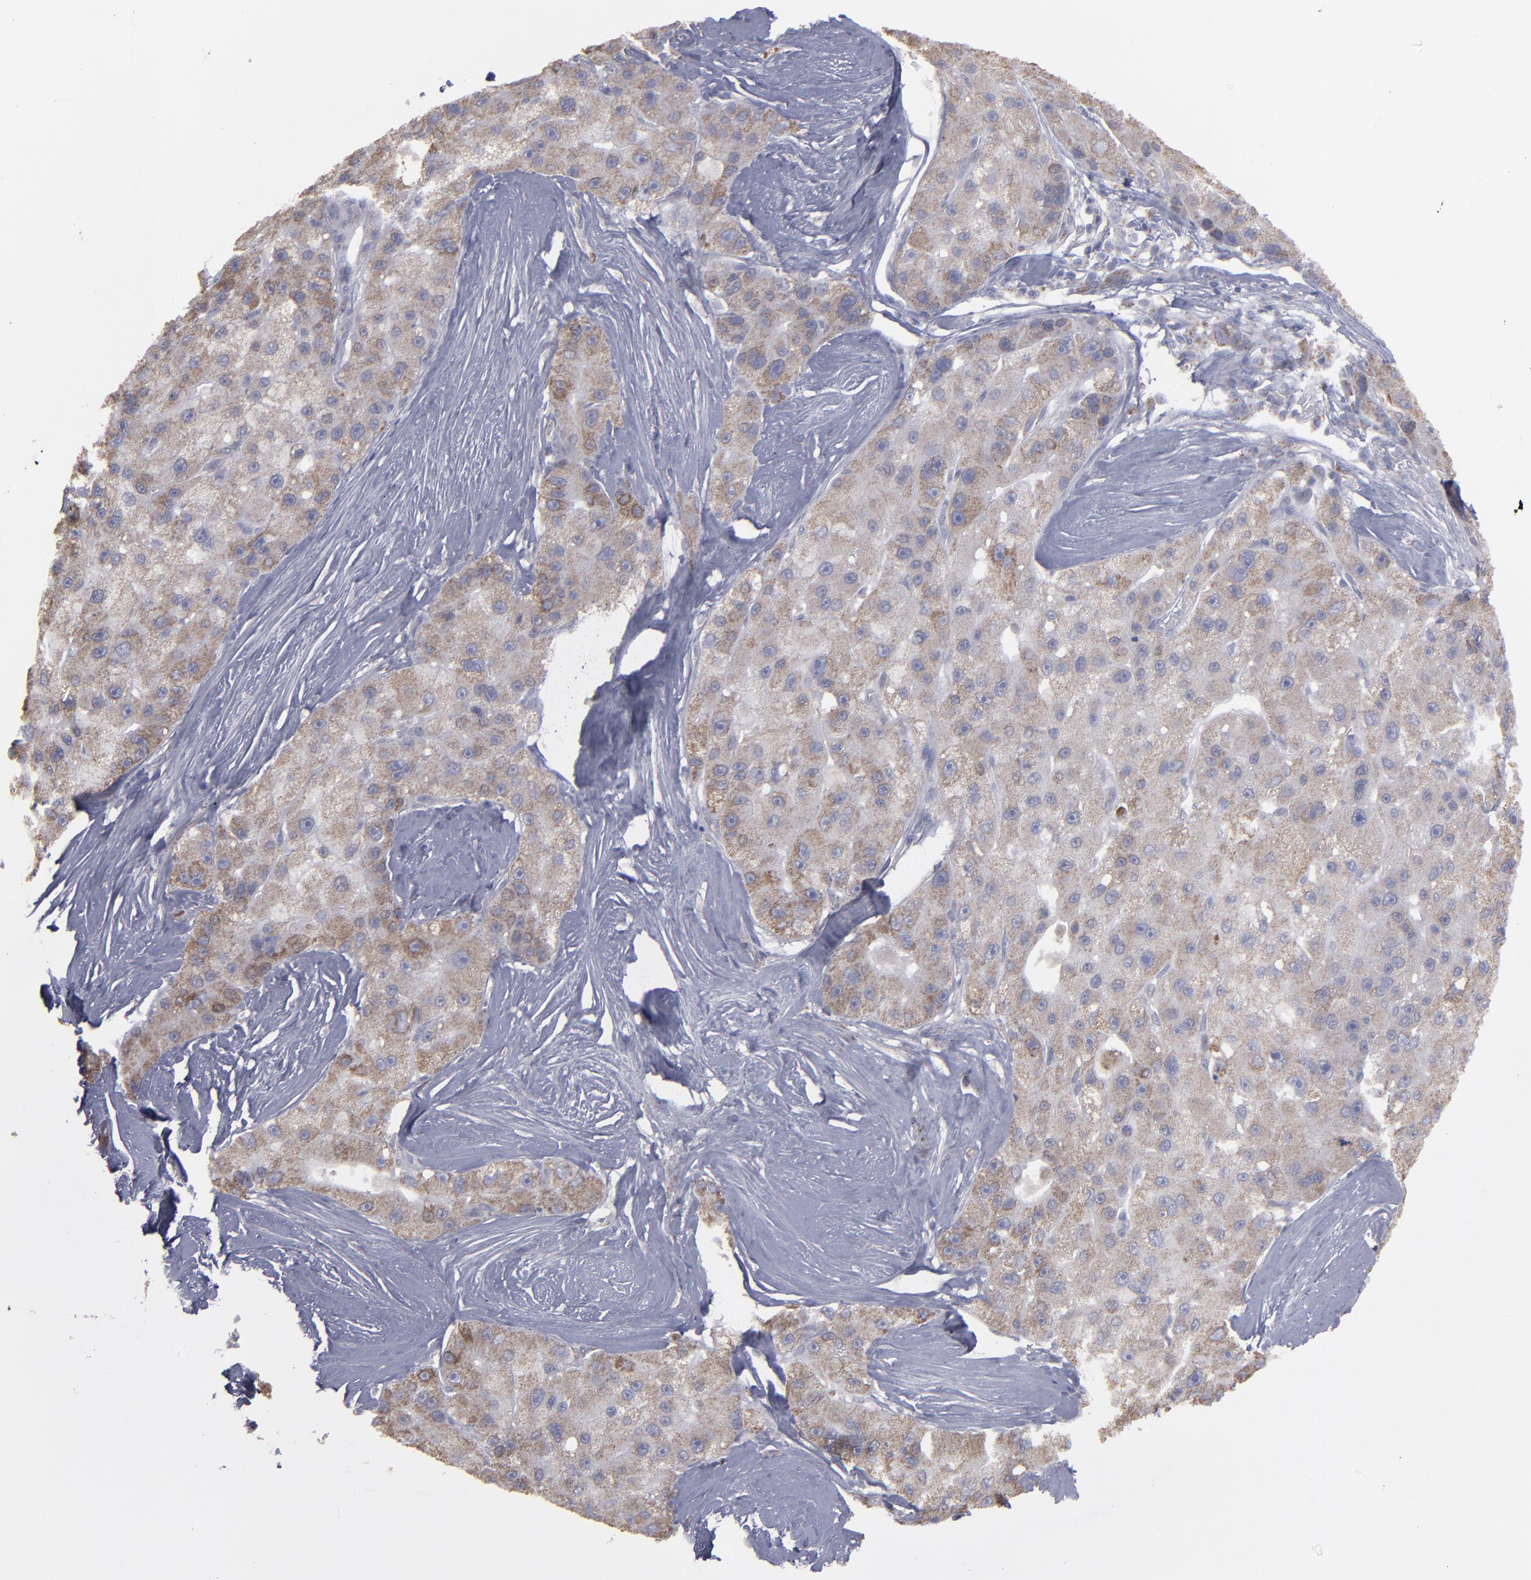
{"staining": {"intensity": "moderate", "quantity": ">75%", "location": "cytoplasmic/membranous"}, "tissue": "liver cancer", "cell_type": "Tumor cells", "image_type": "cancer", "snomed": [{"axis": "morphology", "description": "Carcinoma, Hepatocellular, NOS"}, {"axis": "topography", "description": "Liver"}], "caption": "Protein analysis of liver cancer tissue exhibits moderate cytoplasmic/membranous staining in about >75% of tumor cells.", "gene": "MYOM2", "patient": {"sex": "male", "age": 80}}